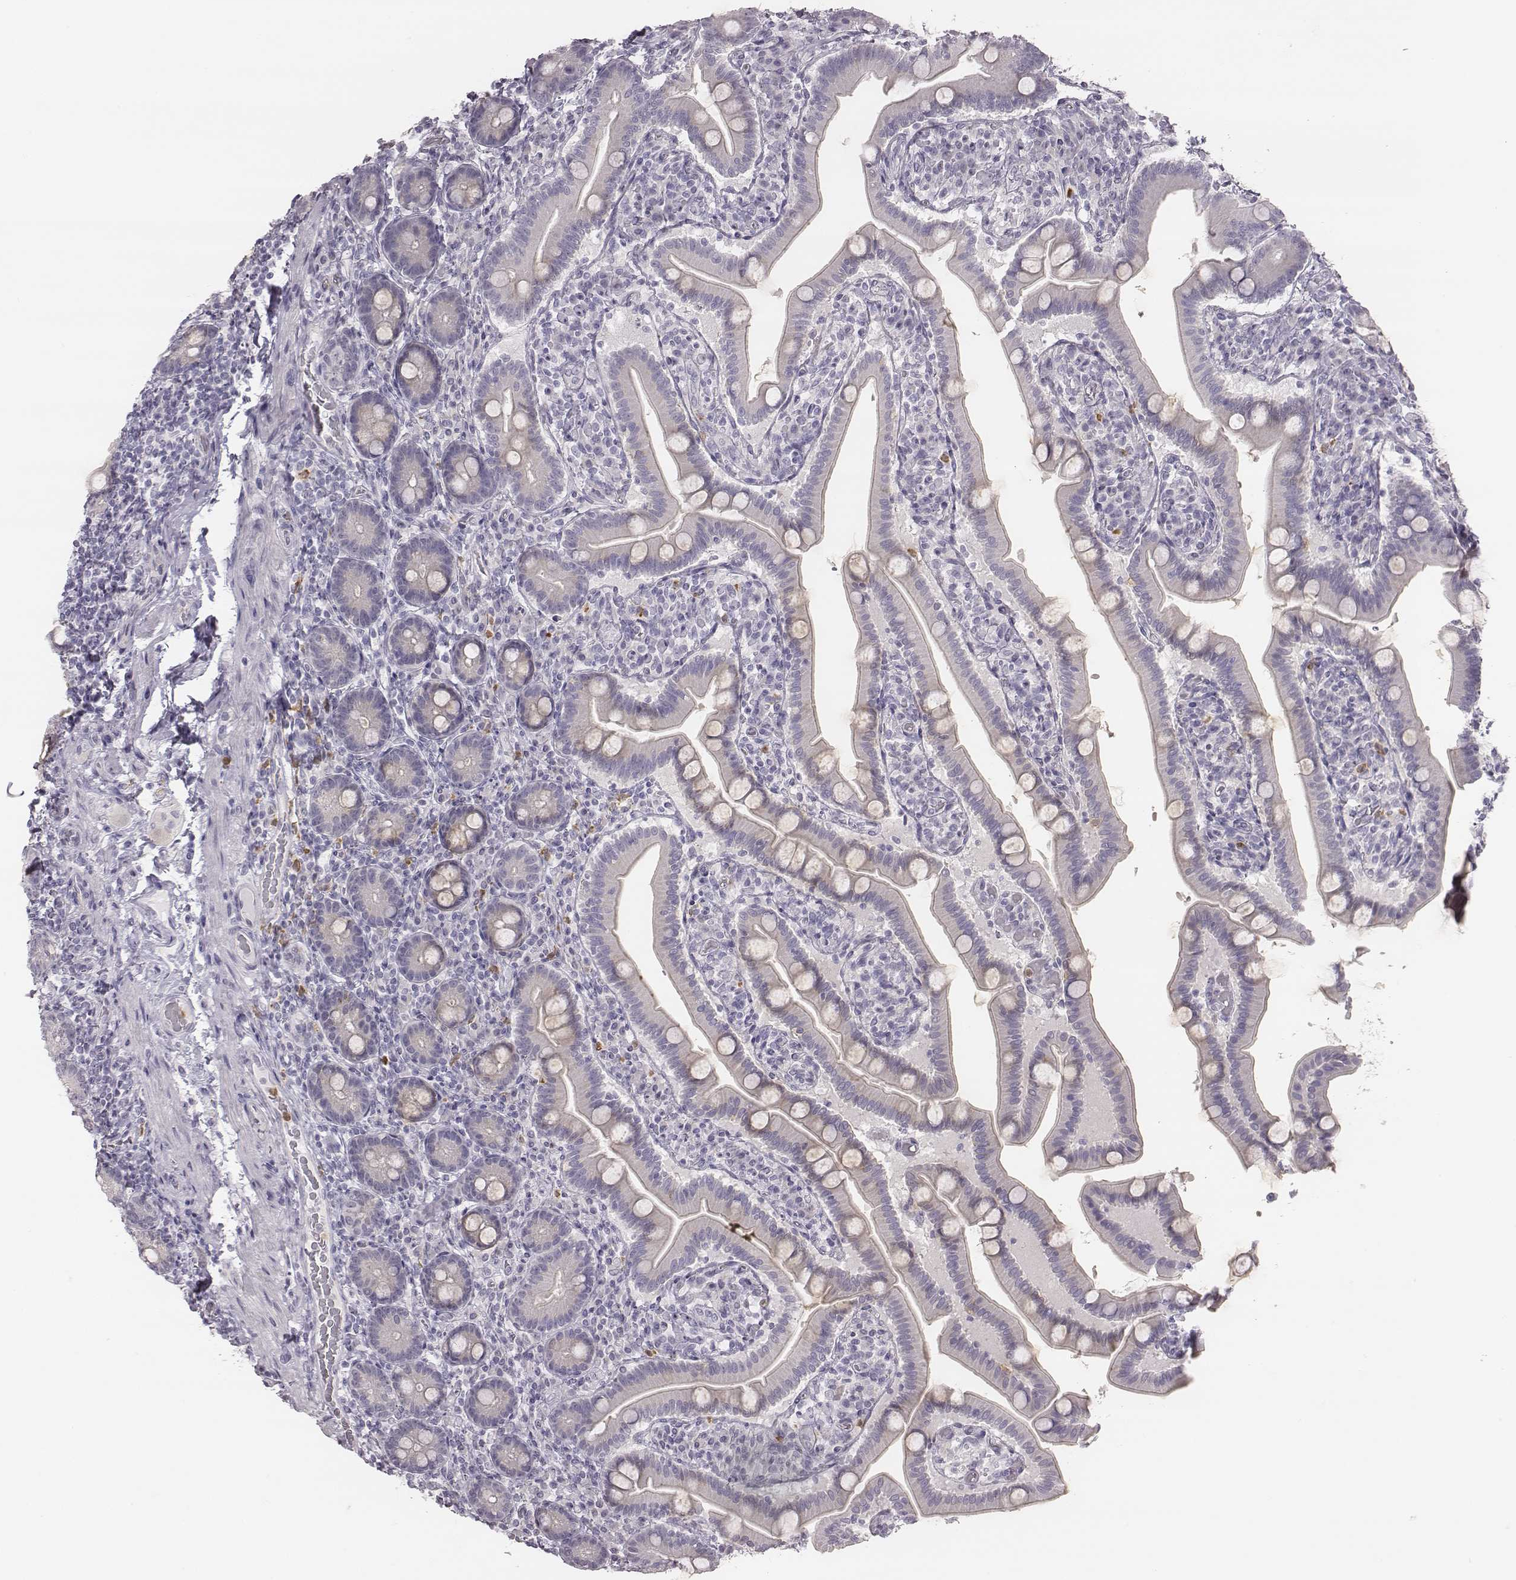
{"staining": {"intensity": "negative", "quantity": "none", "location": "none"}, "tissue": "small intestine", "cell_type": "Glandular cells", "image_type": "normal", "snomed": [{"axis": "morphology", "description": "Normal tissue, NOS"}, {"axis": "topography", "description": "Small intestine"}], "caption": "This is an immunohistochemistry (IHC) histopathology image of unremarkable small intestine. There is no positivity in glandular cells.", "gene": "KCNJ12", "patient": {"sex": "male", "age": 66}}